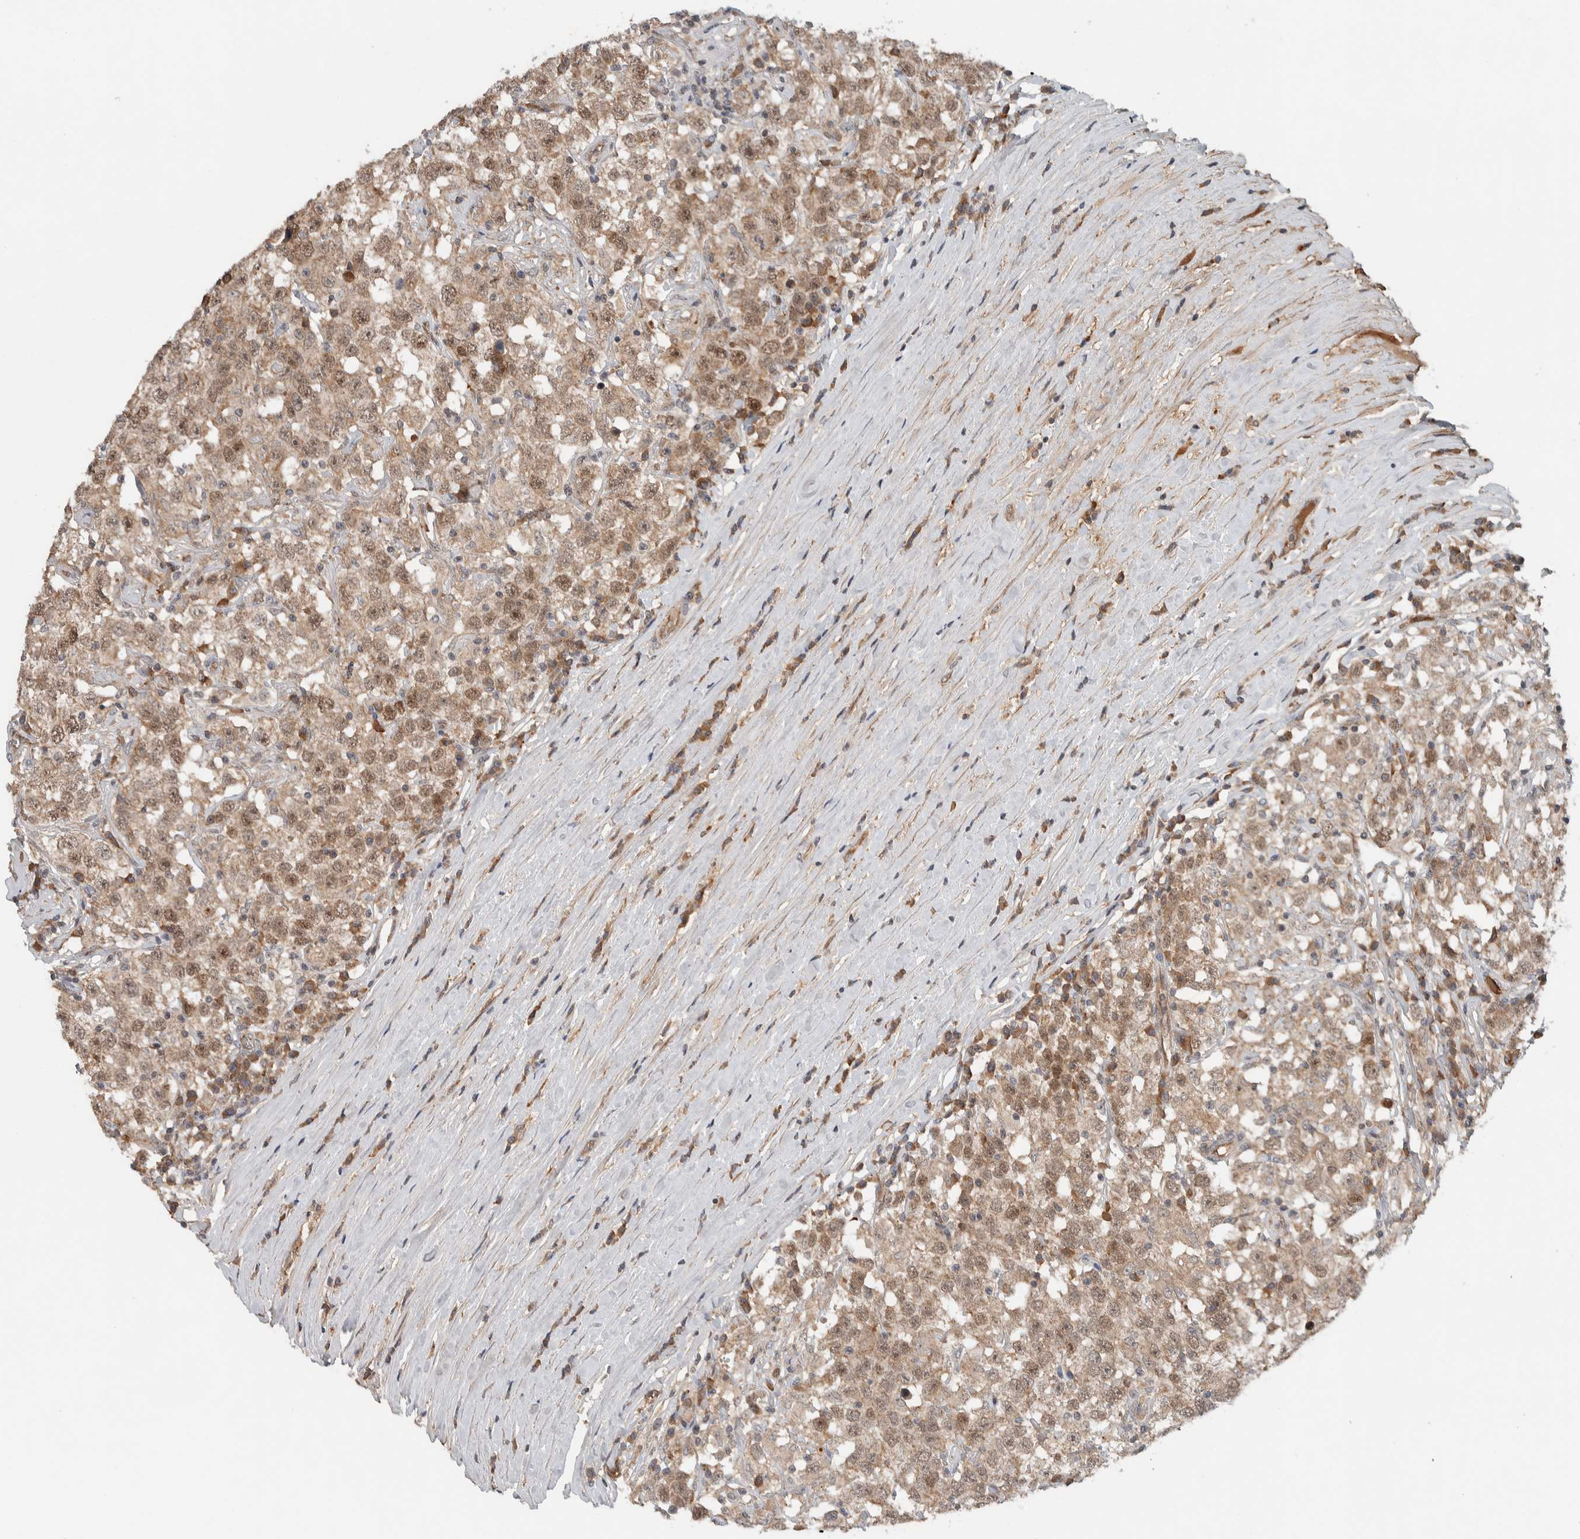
{"staining": {"intensity": "weak", "quantity": ">75%", "location": "cytoplasmic/membranous,nuclear"}, "tissue": "testis cancer", "cell_type": "Tumor cells", "image_type": "cancer", "snomed": [{"axis": "morphology", "description": "Seminoma, NOS"}, {"axis": "topography", "description": "Testis"}], "caption": "DAB immunohistochemical staining of seminoma (testis) exhibits weak cytoplasmic/membranous and nuclear protein expression in approximately >75% of tumor cells.", "gene": "ARMC7", "patient": {"sex": "male", "age": 41}}